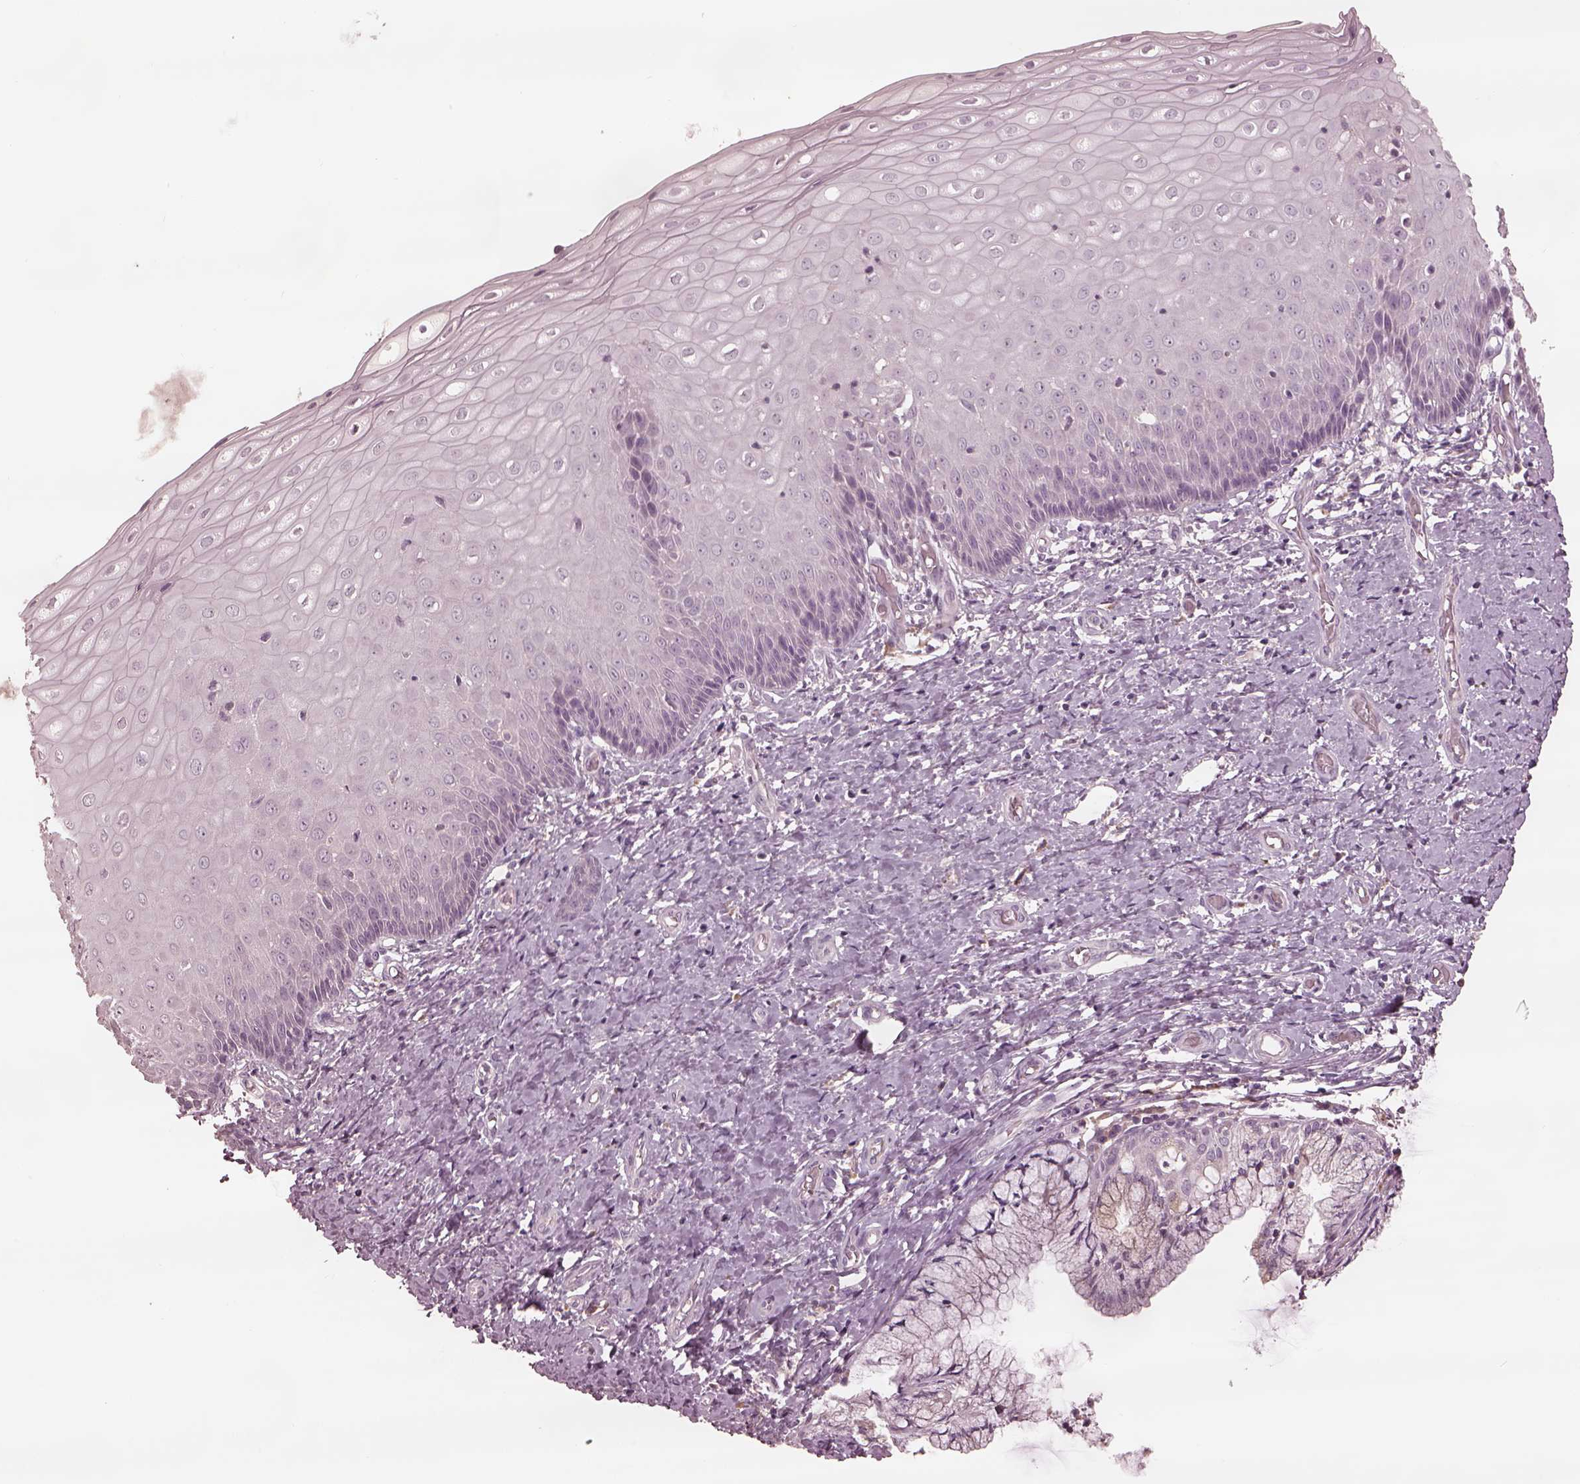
{"staining": {"intensity": "negative", "quantity": "none", "location": "none"}, "tissue": "cervix", "cell_type": "Glandular cells", "image_type": "normal", "snomed": [{"axis": "morphology", "description": "Normal tissue, NOS"}, {"axis": "topography", "description": "Cervix"}], "caption": "Immunohistochemistry (IHC) of normal human cervix shows no positivity in glandular cells.", "gene": "MIA", "patient": {"sex": "female", "age": 37}}